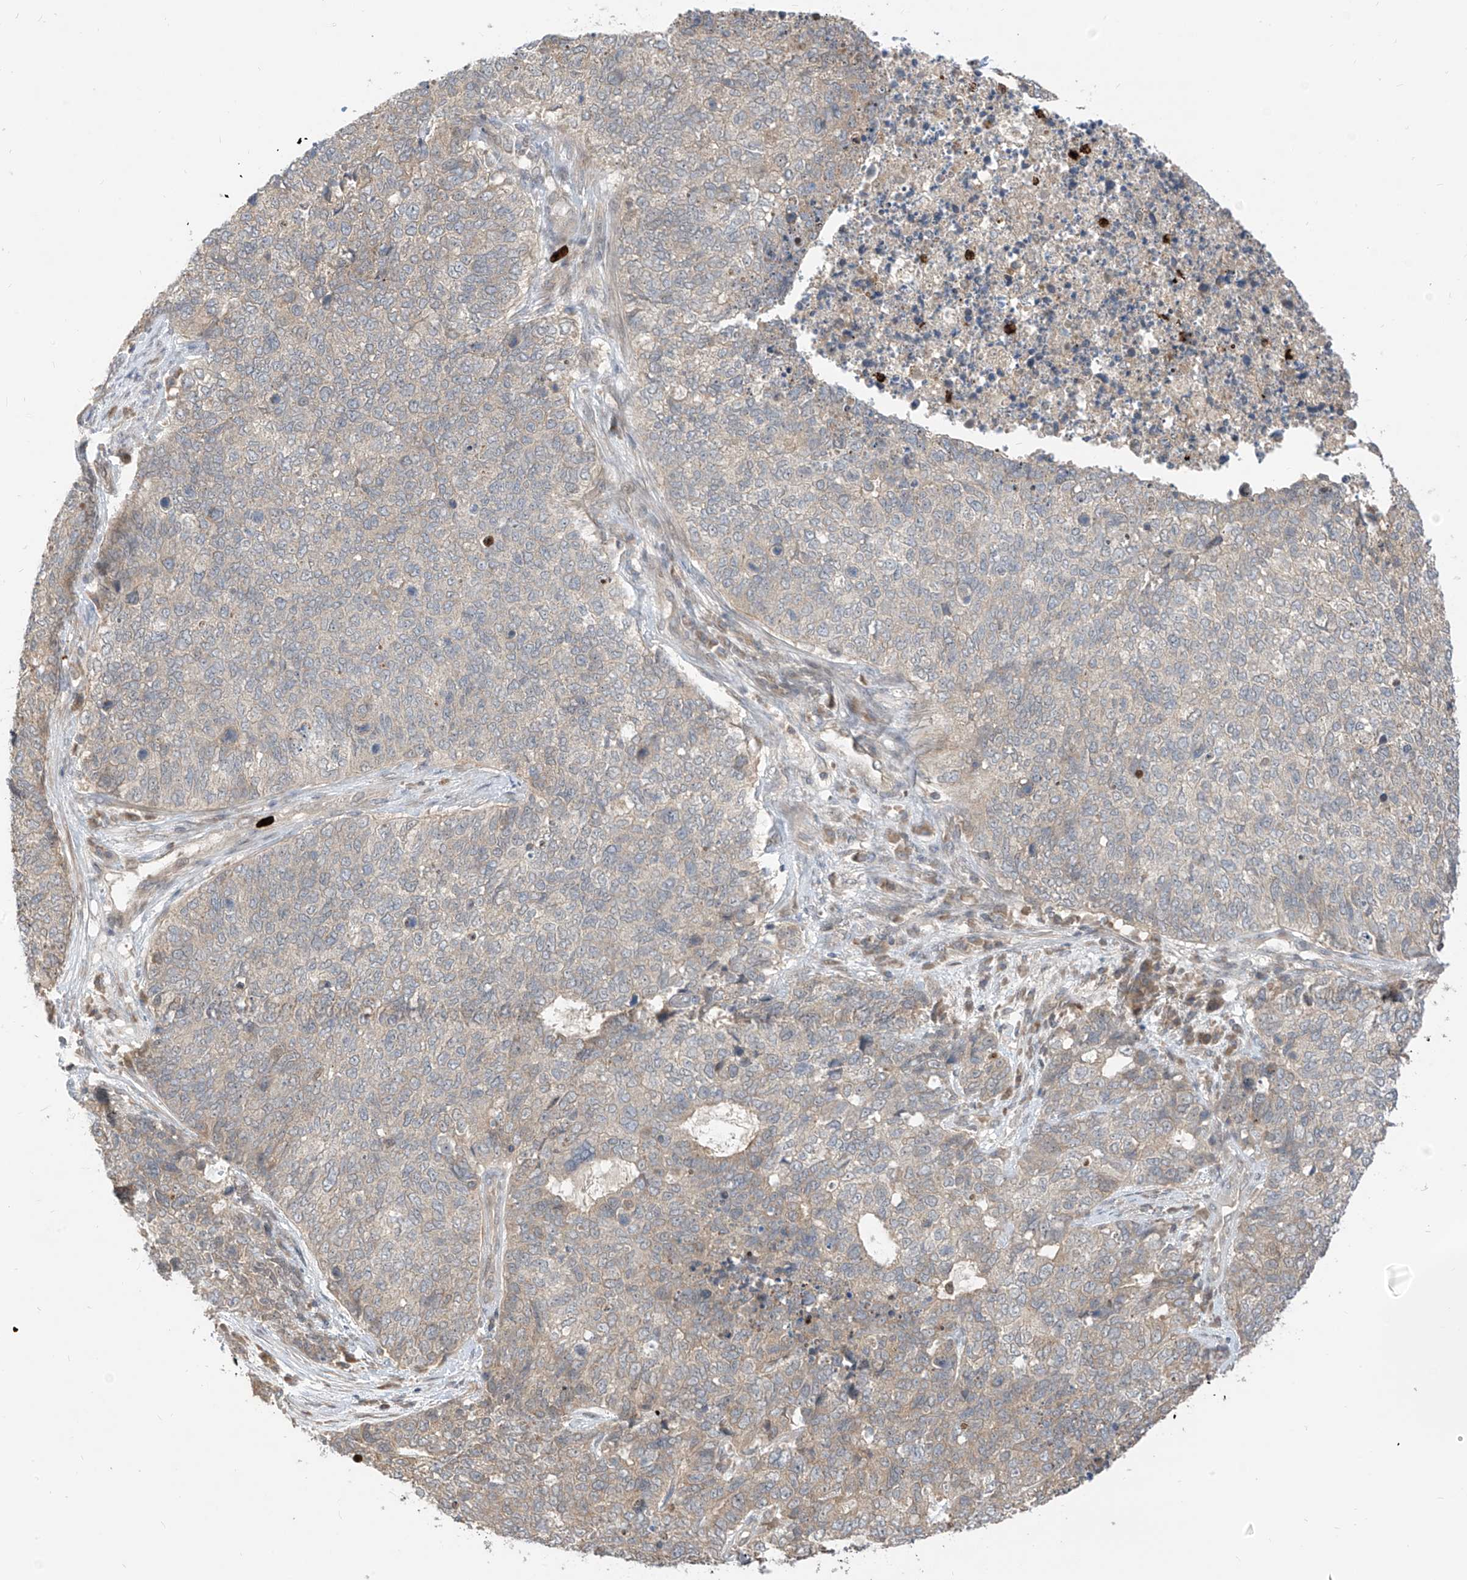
{"staining": {"intensity": "weak", "quantity": "<25%", "location": "cytoplasmic/membranous"}, "tissue": "cervical cancer", "cell_type": "Tumor cells", "image_type": "cancer", "snomed": [{"axis": "morphology", "description": "Squamous cell carcinoma, NOS"}, {"axis": "topography", "description": "Cervix"}], "caption": "Immunohistochemistry (IHC) of cervical cancer exhibits no expression in tumor cells.", "gene": "CNKSR1", "patient": {"sex": "female", "age": 63}}